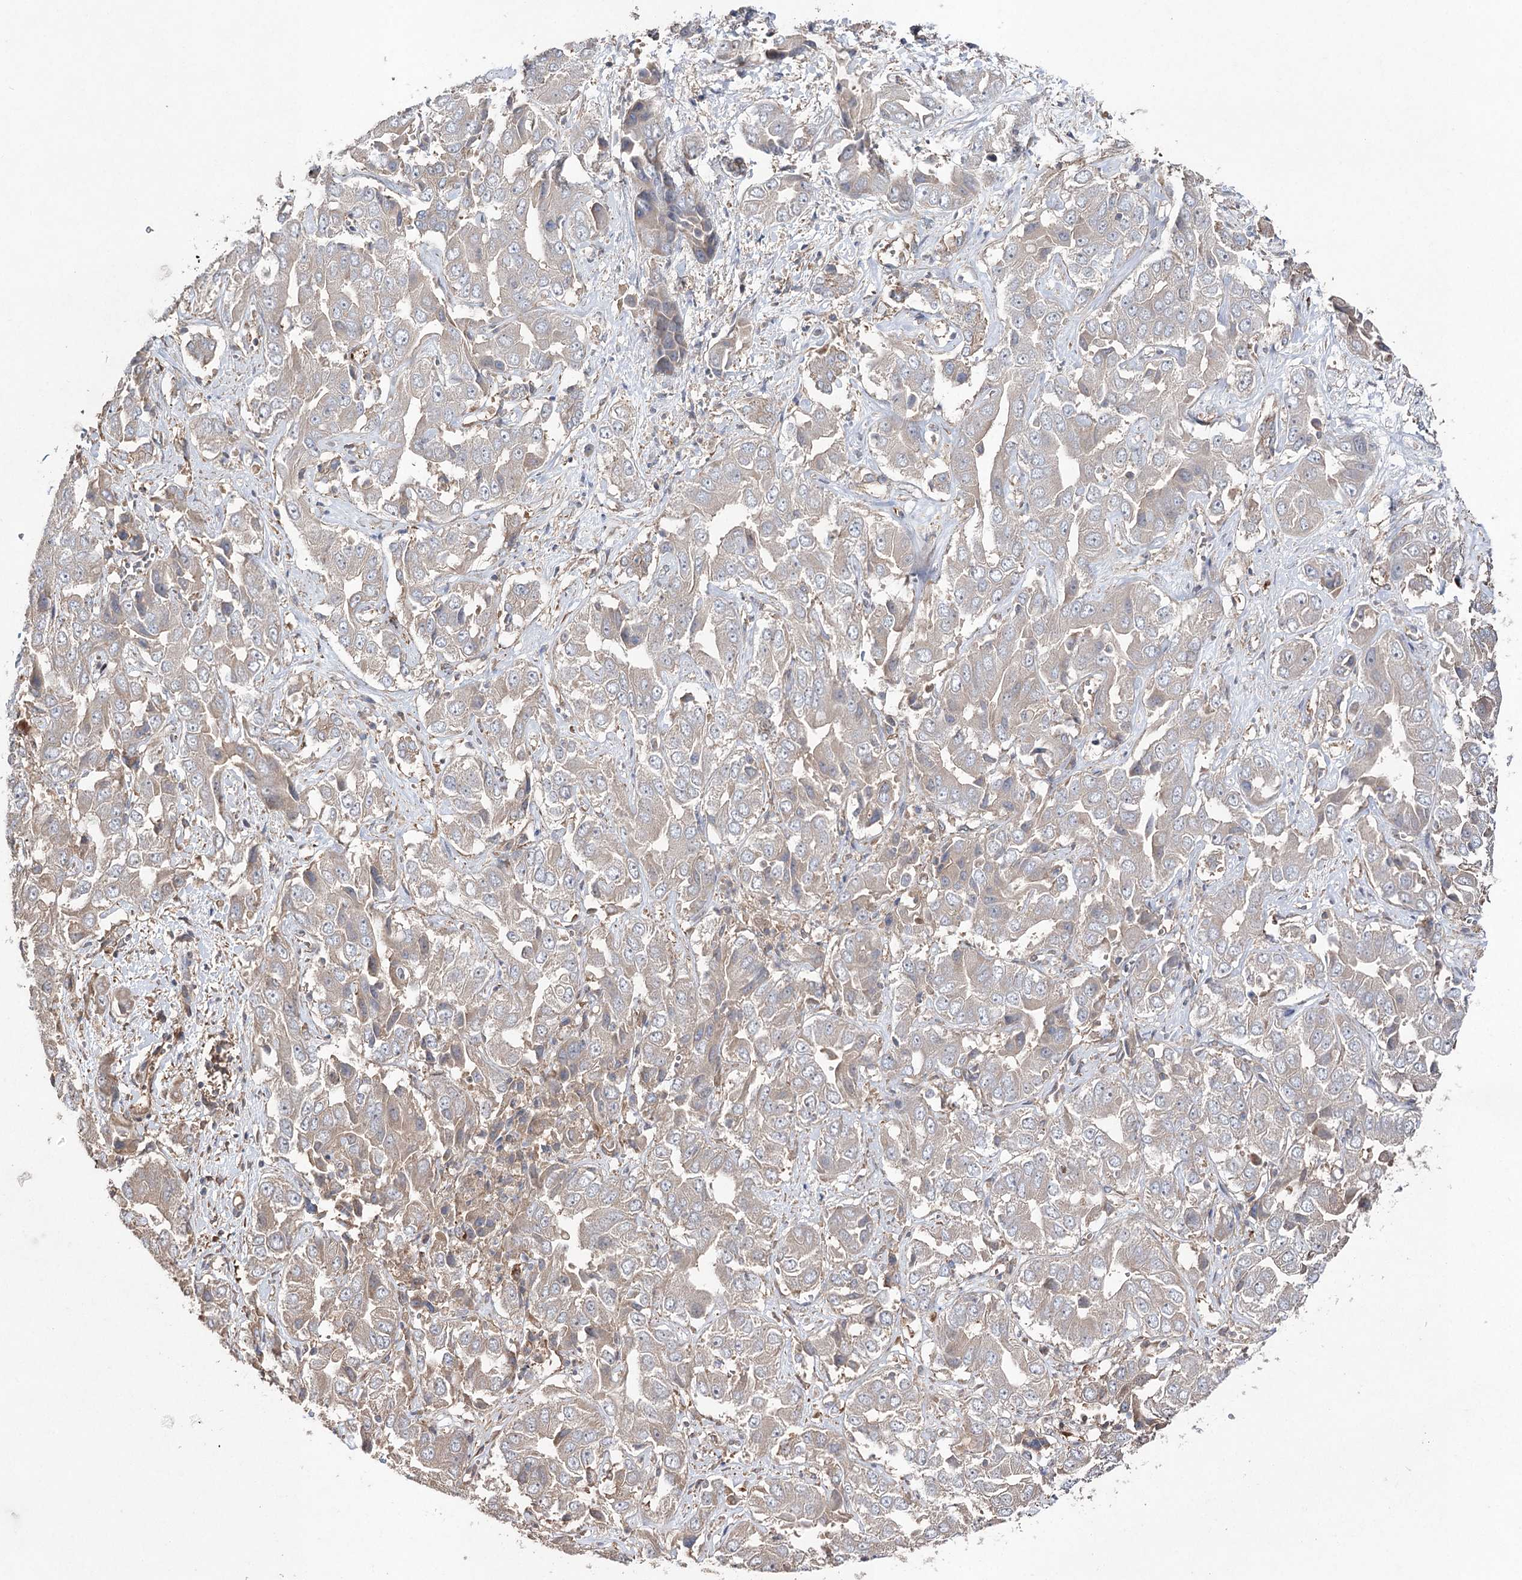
{"staining": {"intensity": "weak", "quantity": "<25%", "location": "cytoplasmic/membranous"}, "tissue": "liver cancer", "cell_type": "Tumor cells", "image_type": "cancer", "snomed": [{"axis": "morphology", "description": "Cholangiocarcinoma"}, {"axis": "topography", "description": "Liver"}], "caption": "Histopathology image shows no protein expression in tumor cells of cholangiocarcinoma (liver) tissue.", "gene": "LARS2", "patient": {"sex": "female", "age": 52}}